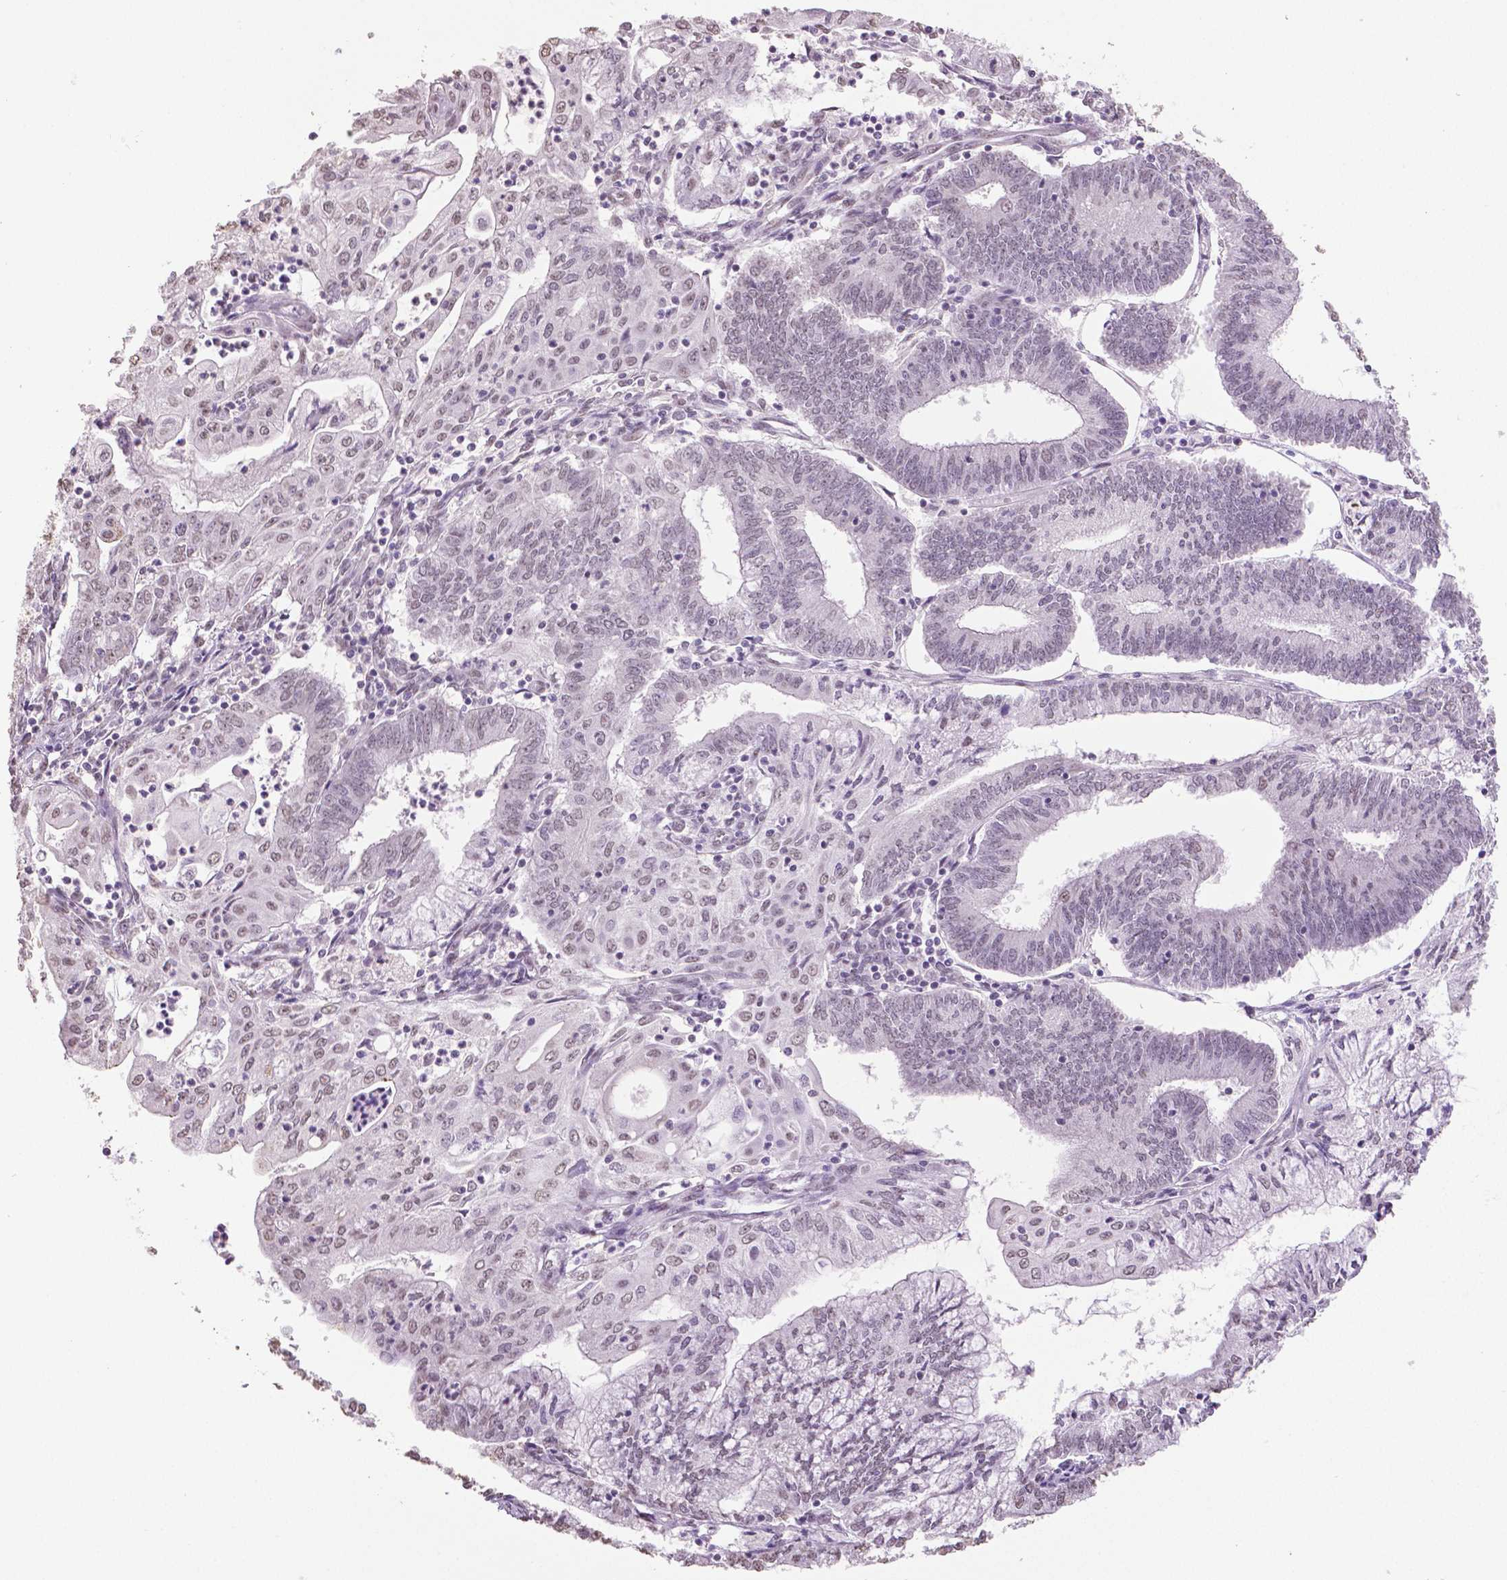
{"staining": {"intensity": "negative", "quantity": "none", "location": "none"}, "tissue": "endometrial cancer", "cell_type": "Tumor cells", "image_type": "cancer", "snomed": [{"axis": "morphology", "description": "Adenocarcinoma, NOS"}, {"axis": "topography", "description": "Endometrium"}], "caption": "DAB immunohistochemical staining of adenocarcinoma (endometrial) demonstrates no significant staining in tumor cells.", "gene": "IGF2BP1", "patient": {"sex": "female", "age": 61}}